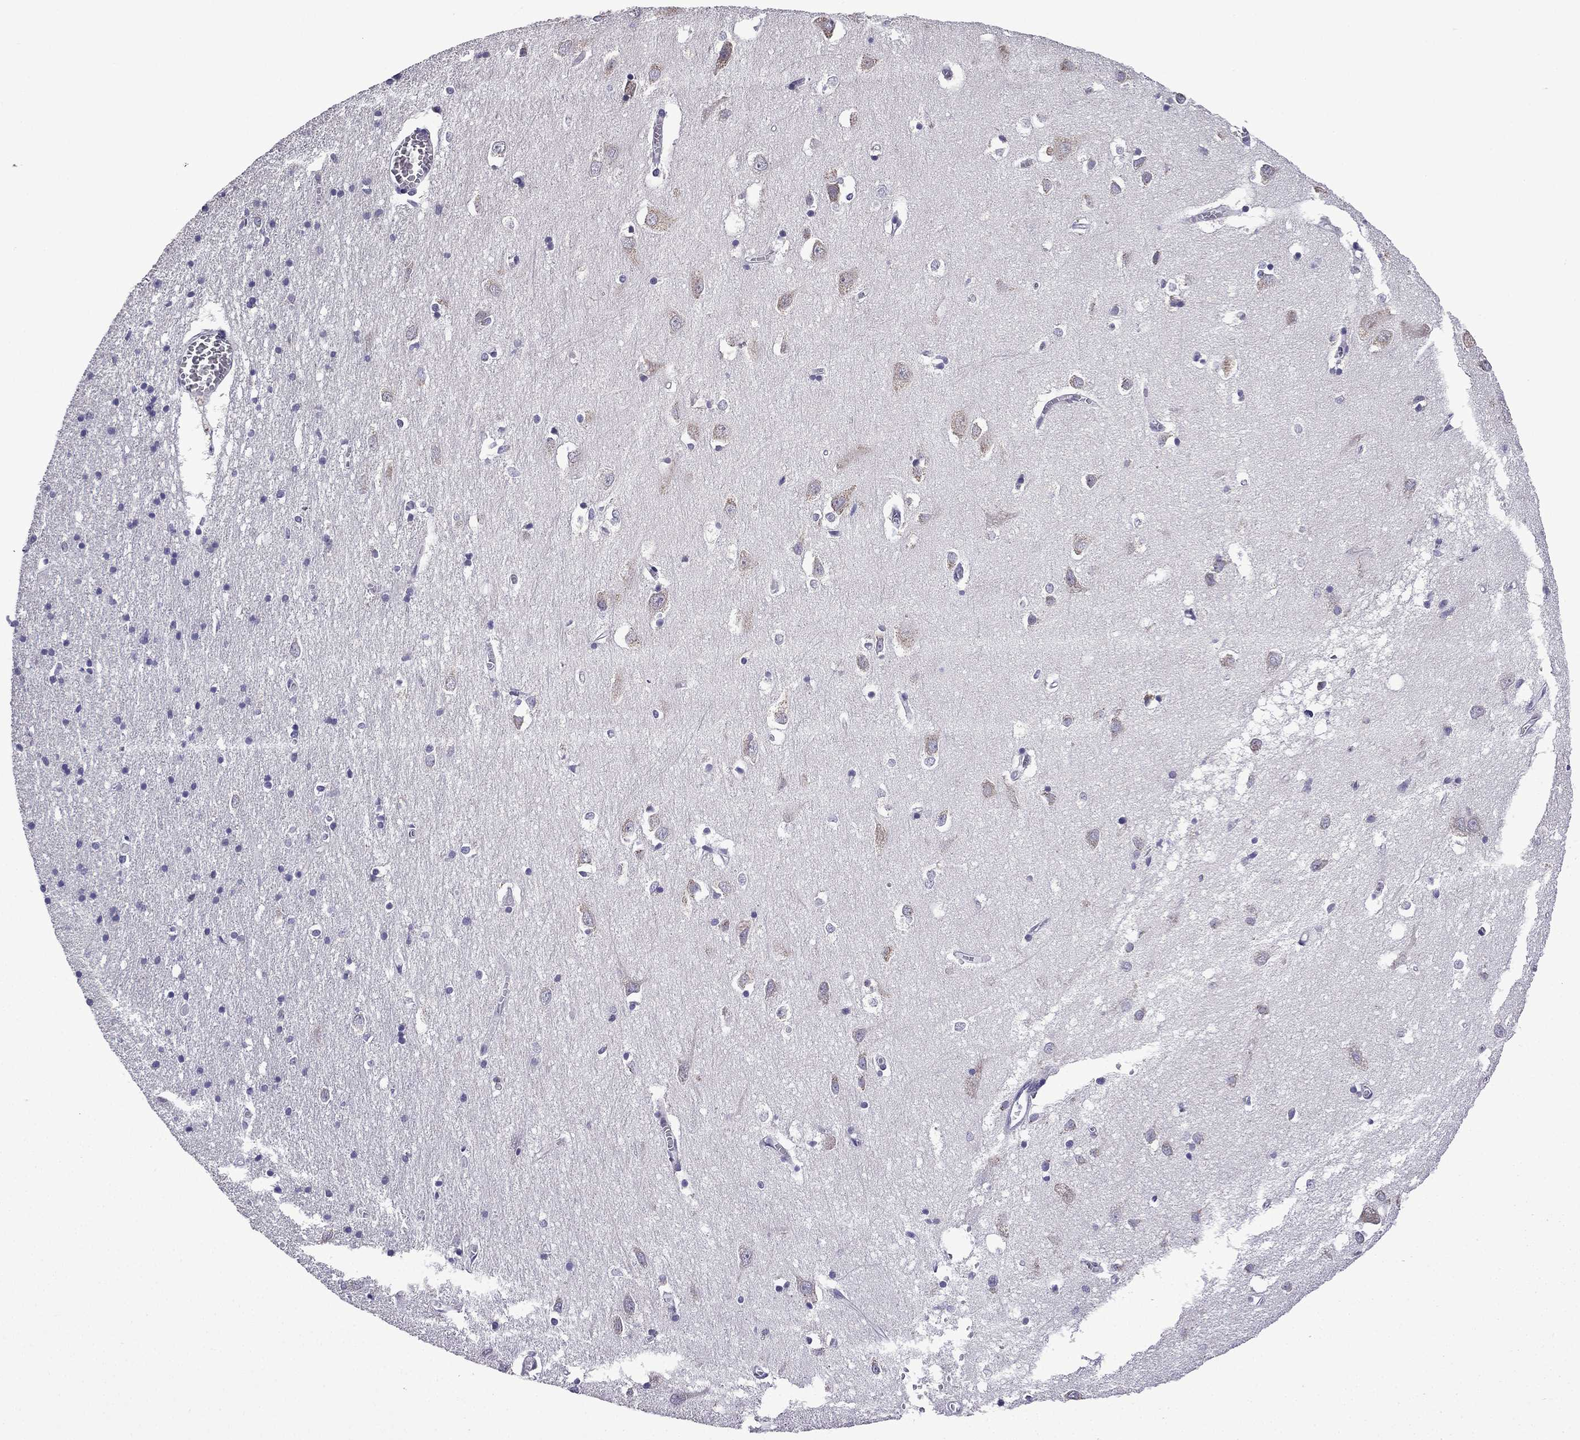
{"staining": {"intensity": "negative", "quantity": "none", "location": "none"}, "tissue": "cerebral cortex", "cell_type": "Endothelial cells", "image_type": "normal", "snomed": [{"axis": "morphology", "description": "Normal tissue, NOS"}, {"axis": "topography", "description": "Cerebral cortex"}], "caption": "Immunohistochemistry (IHC) histopathology image of unremarkable cerebral cortex: human cerebral cortex stained with DAB shows no significant protein staining in endothelial cells.", "gene": "TTN", "patient": {"sex": "male", "age": 70}}